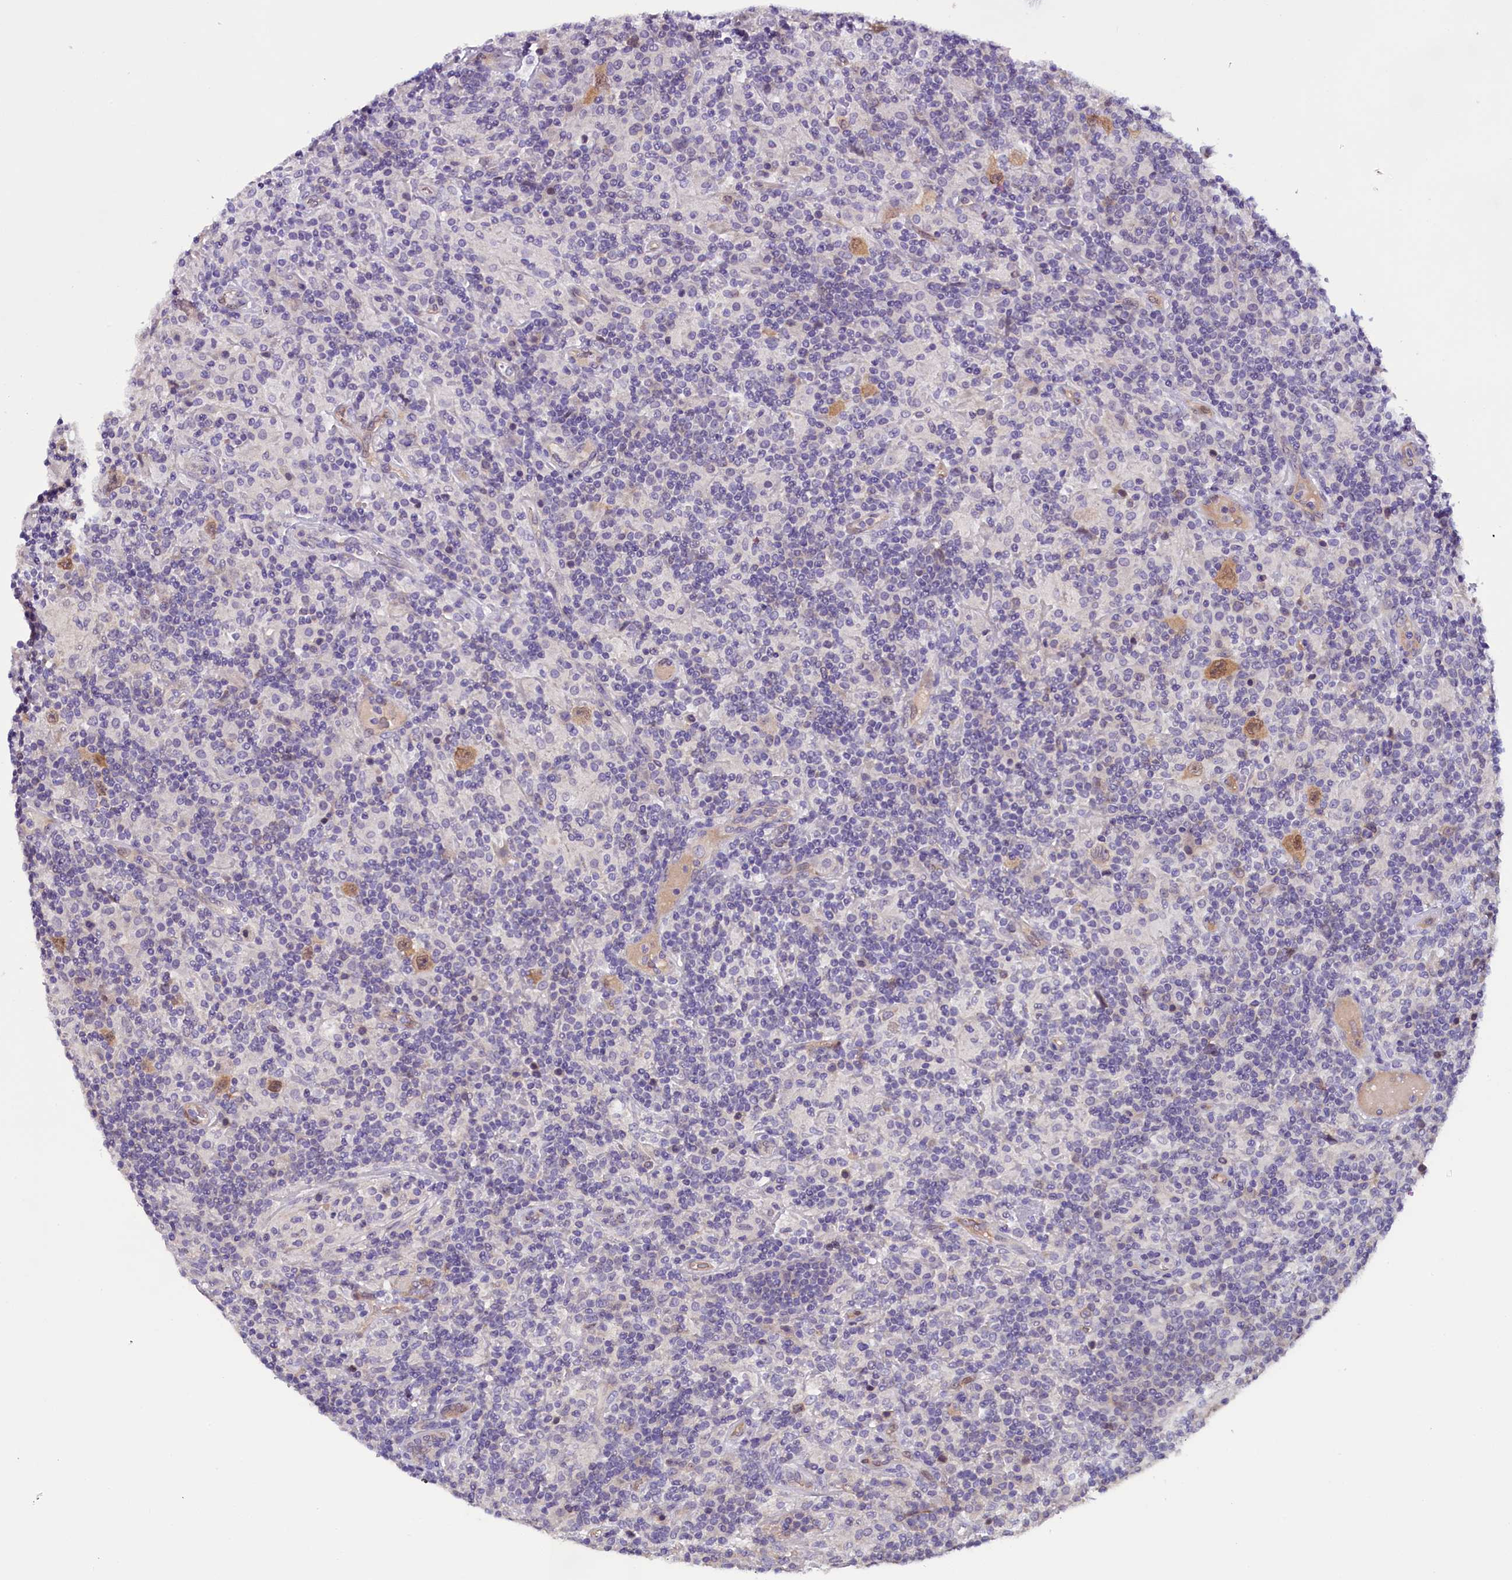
{"staining": {"intensity": "moderate", "quantity": ">75%", "location": "cytoplasmic/membranous,nuclear"}, "tissue": "lymphoma", "cell_type": "Tumor cells", "image_type": "cancer", "snomed": [{"axis": "morphology", "description": "Hodgkin's disease, NOS"}, {"axis": "topography", "description": "Lymph node"}], "caption": "Protein staining displays moderate cytoplasmic/membranous and nuclear staining in approximately >75% of tumor cells in lymphoma.", "gene": "C9orf40", "patient": {"sex": "male", "age": 70}}